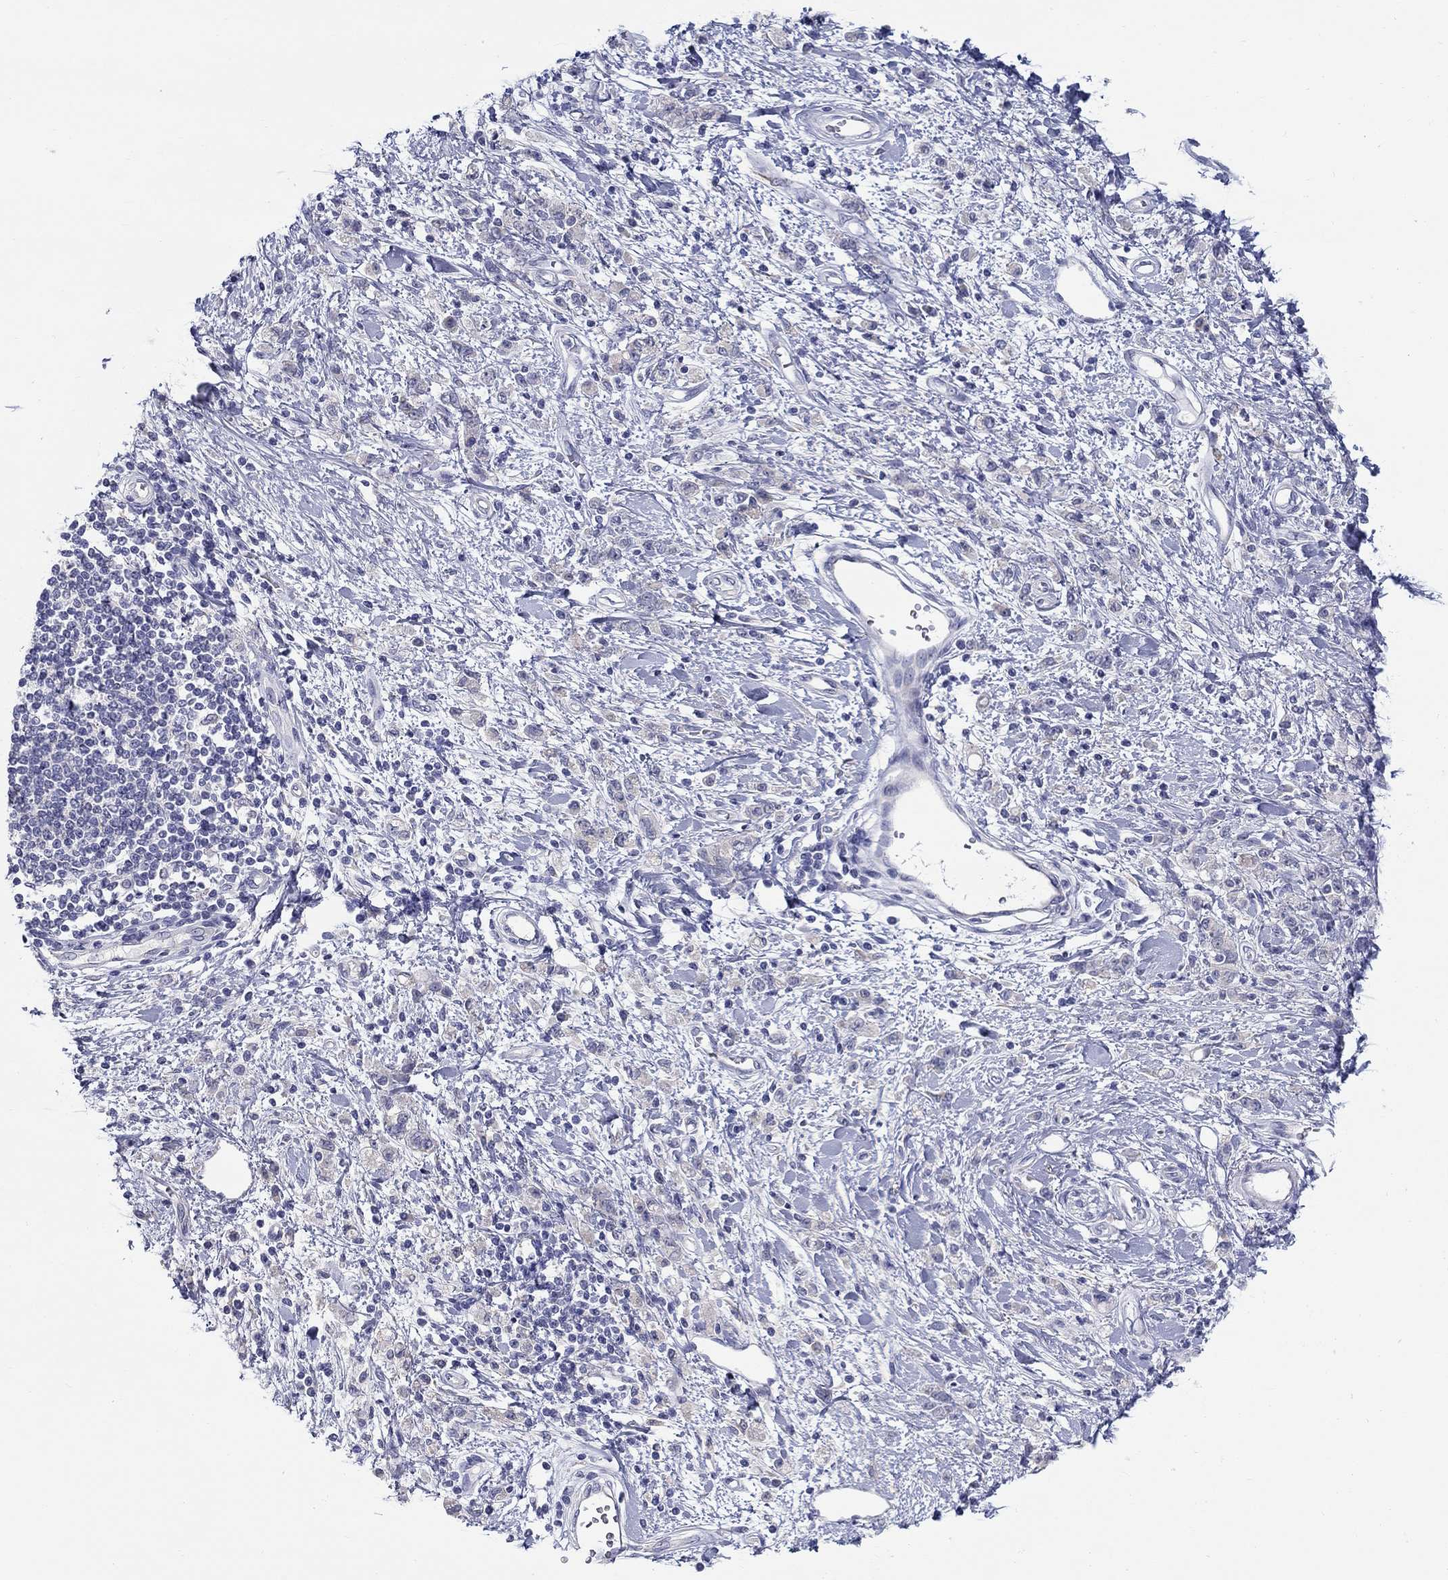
{"staining": {"intensity": "negative", "quantity": "none", "location": "none"}, "tissue": "stomach cancer", "cell_type": "Tumor cells", "image_type": "cancer", "snomed": [{"axis": "morphology", "description": "Adenocarcinoma, NOS"}, {"axis": "topography", "description": "Stomach"}], "caption": "Immunohistochemistry (IHC) micrograph of neoplastic tissue: human stomach cancer stained with DAB demonstrates no significant protein positivity in tumor cells. Brightfield microscopy of immunohistochemistry stained with DAB (brown) and hematoxylin (blue), captured at high magnification.", "gene": "QRFPR", "patient": {"sex": "male", "age": 77}}